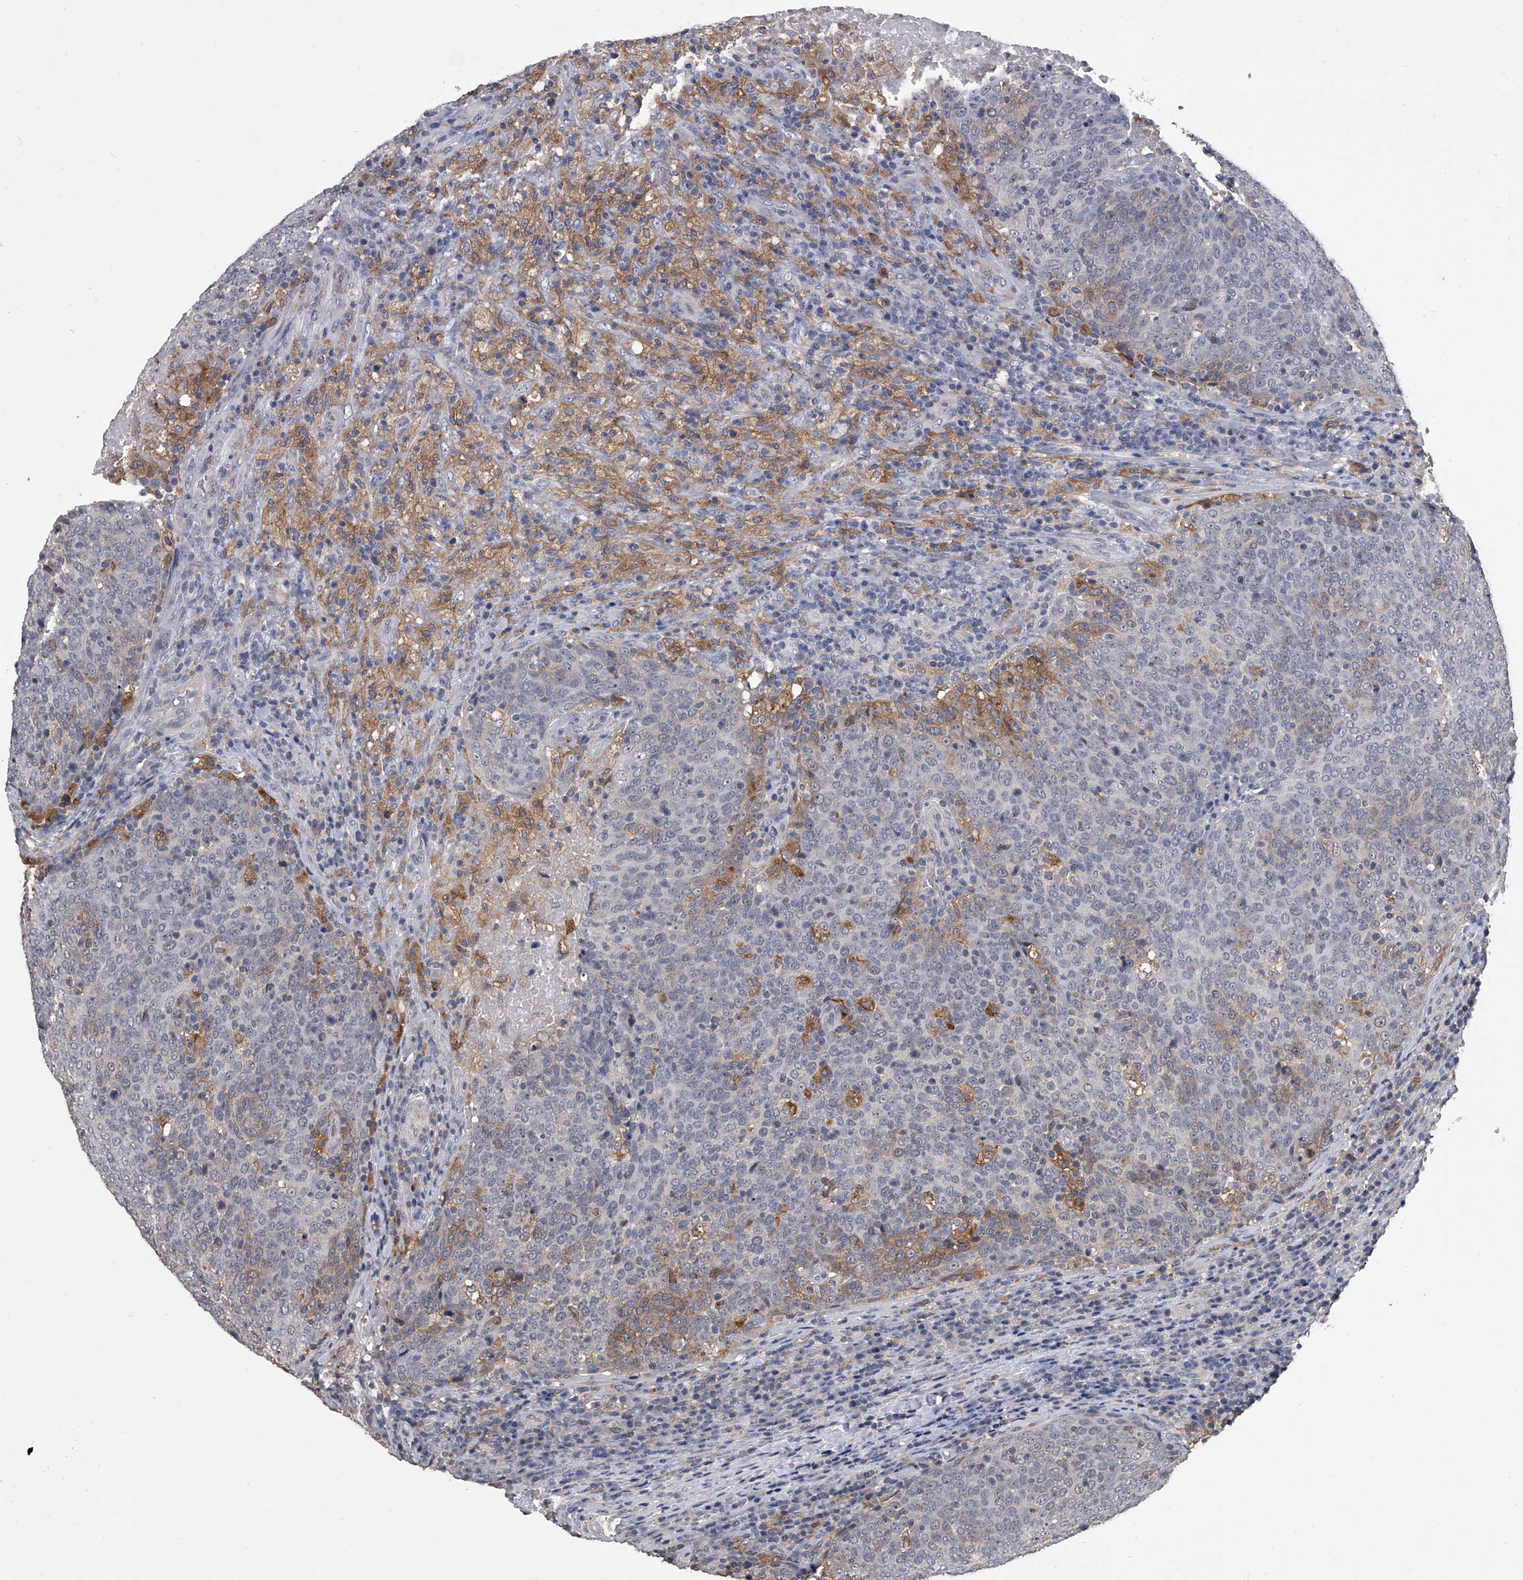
{"staining": {"intensity": "negative", "quantity": "none", "location": "none"}, "tissue": "head and neck cancer", "cell_type": "Tumor cells", "image_type": "cancer", "snomed": [{"axis": "morphology", "description": "Squamous cell carcinoma, NOS"}, {"axis": "morphology", "description": "Squamous cell carcinoma, metastatic, NOS"}, {"axis": "topography", "description": "Lymph node"}, {"axis": "topography", "description": "Head-Neck"}], "caption": "There is no significant expression in tumor cells of head and neck cancer (metastatic squamous cell carcinoma).", "gene": "MAP4K3", "patient": {"sex": "male", "age": 62}}